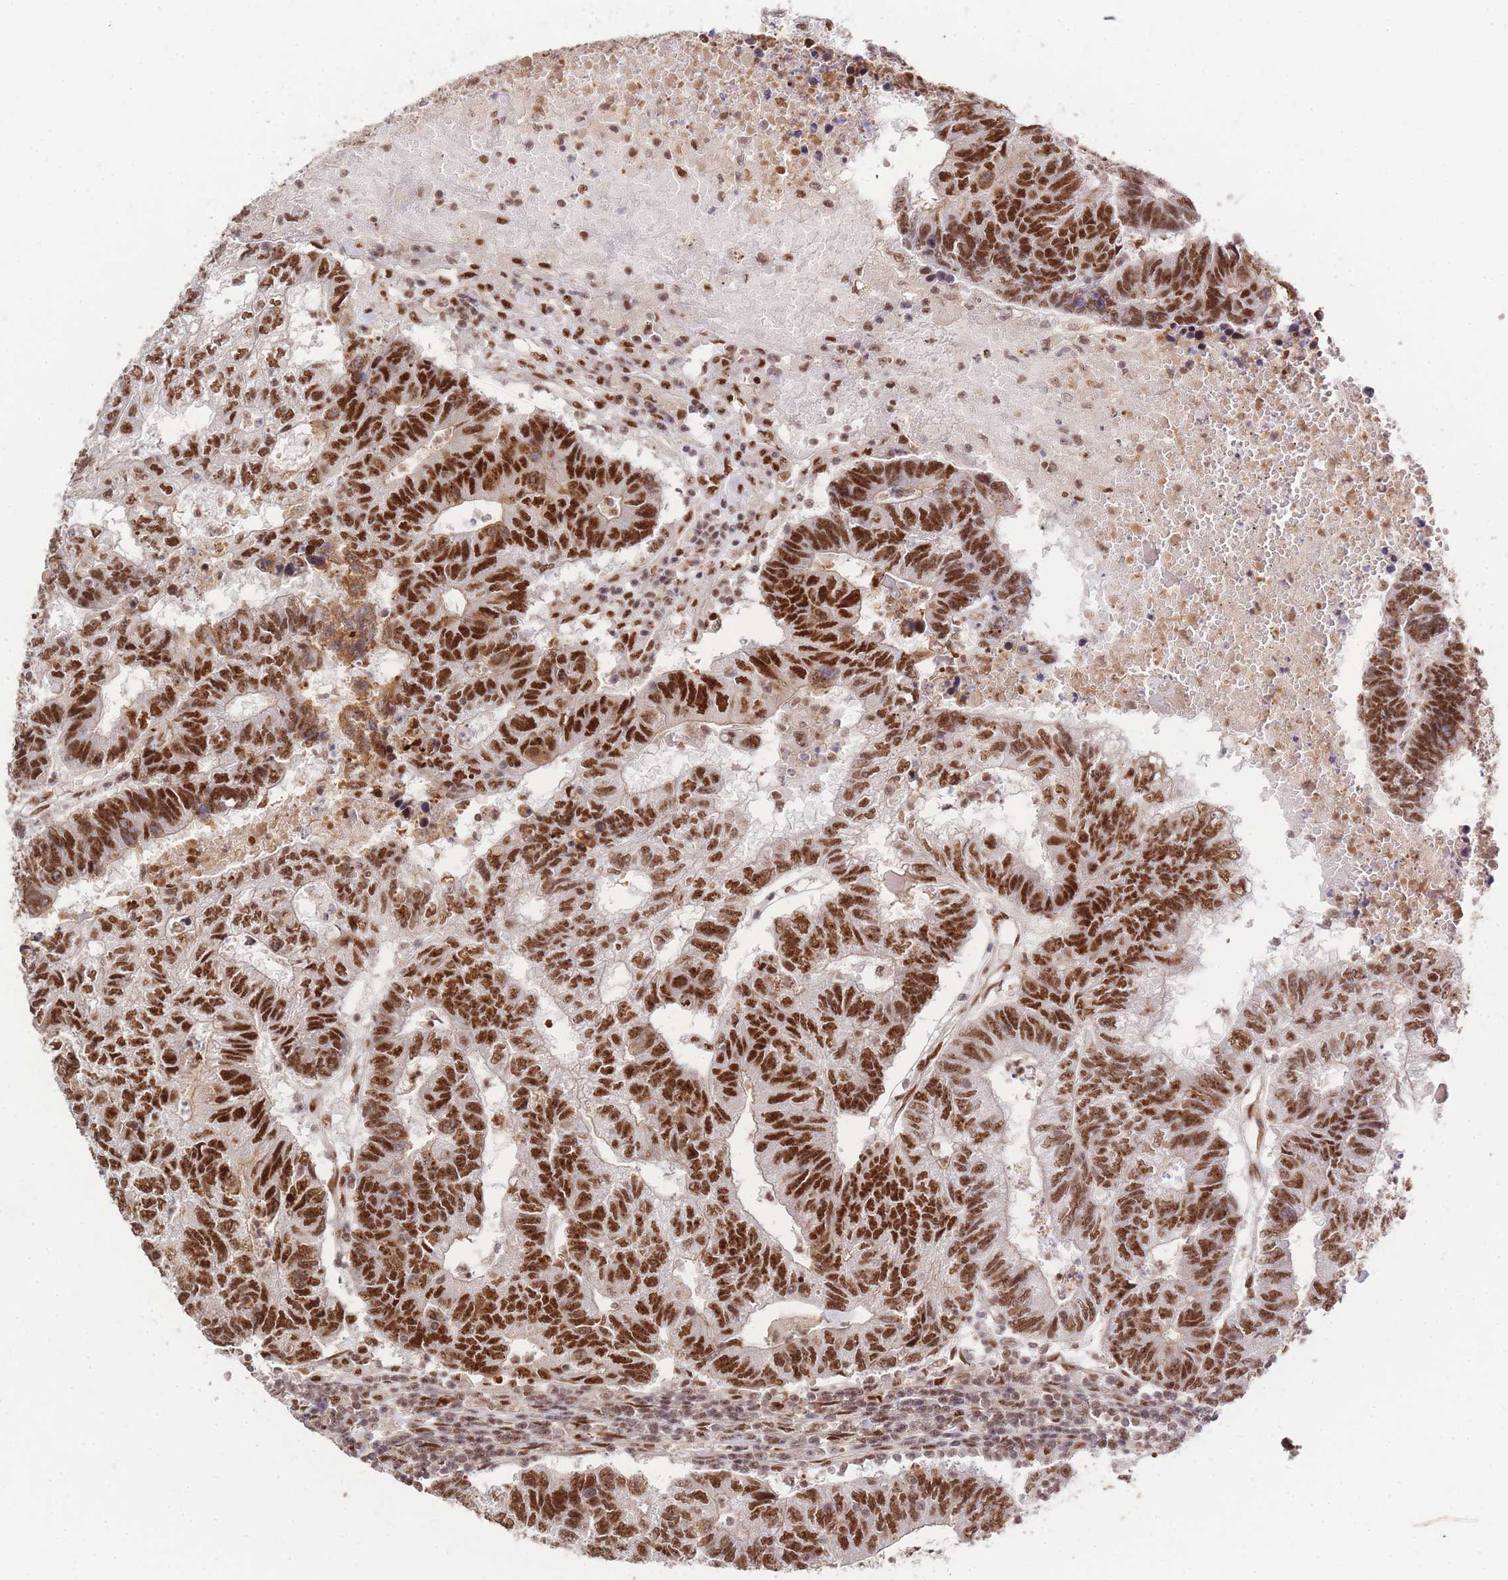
{"staining": {"intensity": "strong", "quantity": ">75%", "location": "nuclear"}, "tissue": "colorectal cancer", "cell_type": "Tumor cells", "image_type": "cancer", "snomed": [{"axis": "morphology", "description": "Adenocarcinoma, NOS"}, {"axis": "topography", "description": "Colon"}], "caption": "The micrograph reveals staining of colorectal adenocarcinoma, revealing strong nuclear protein positivity (brown color) within tumor cells.", "gene": "PRKDC", "patient": {"sex": "female", "age": 48}}